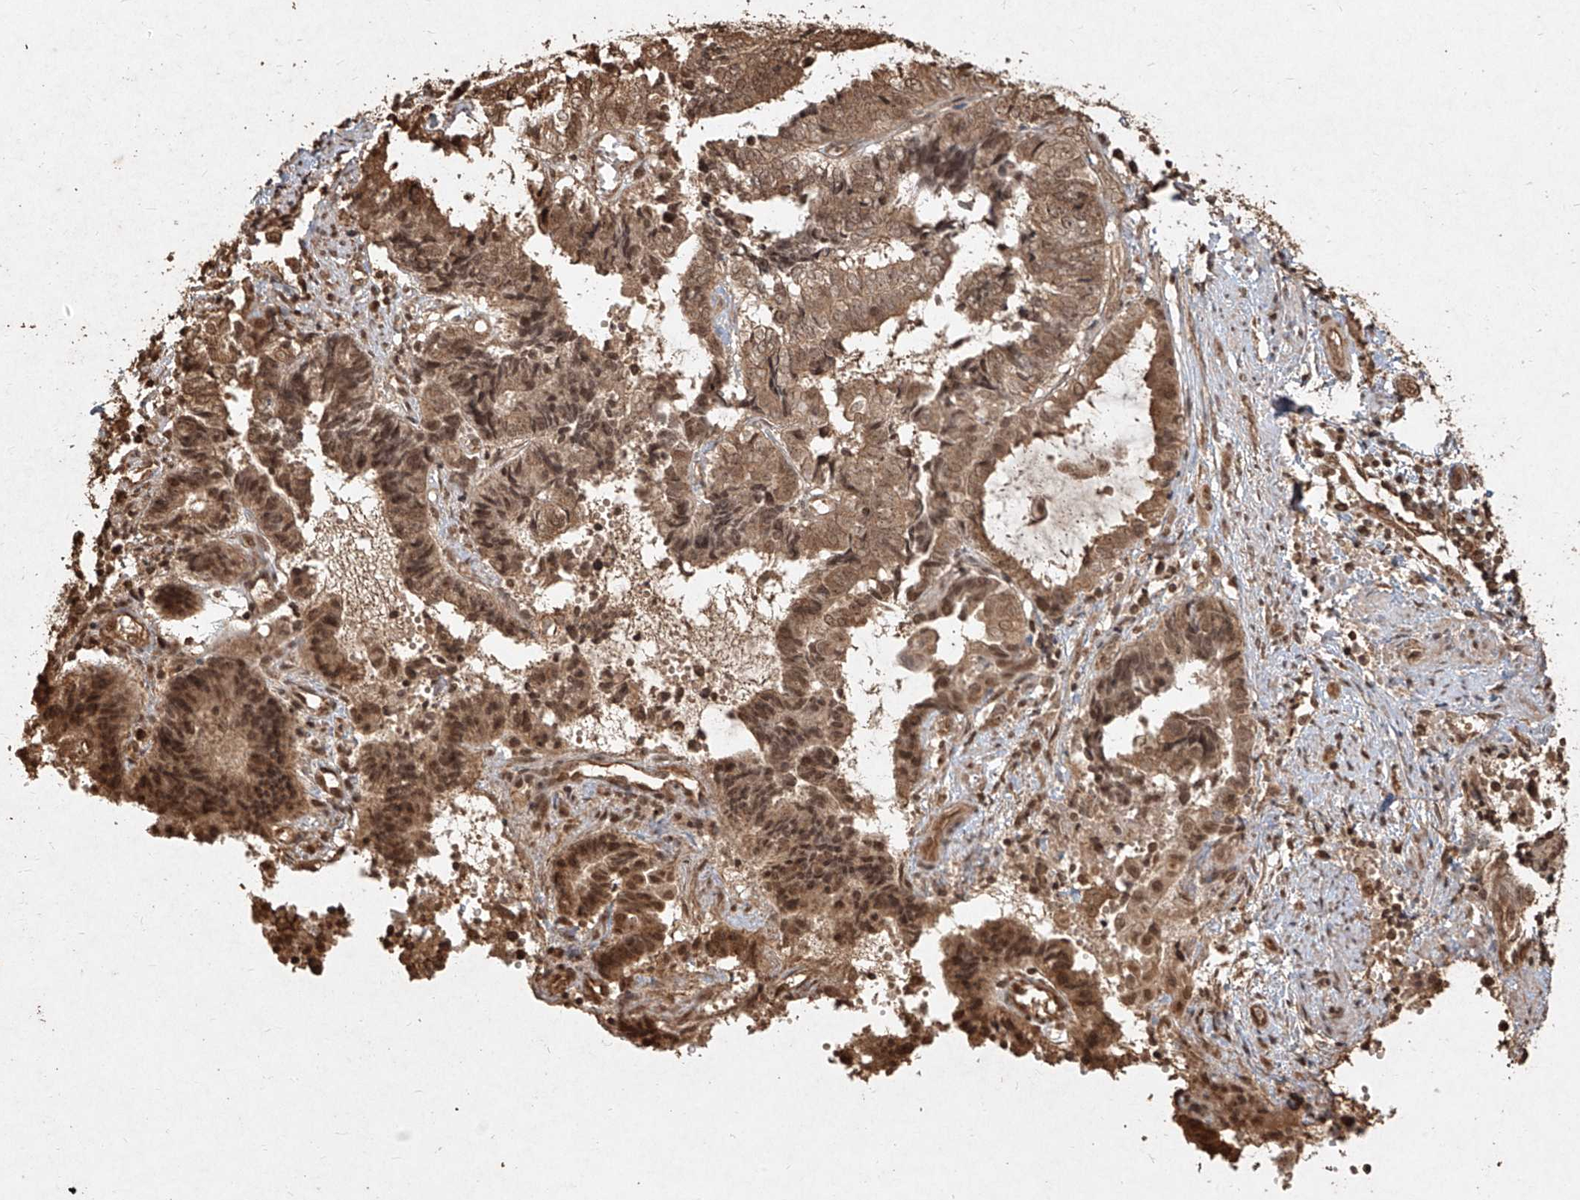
{"staining": {"intensity": "moderate", "quantity": ">75%", "location": "cytoplasmic/membranous,nuclear"}, "tissue": "endometrial cancer", "cell_type": "Tumor cells", "image_type": "cancer", "snomed": [{"axis": "morphology", "description": "Adenocarcinoma, NOS"}, {"axis": "topography", "description": "Uterus"}, {"axis": "topography", "description": "Endometrium"}], "caption": "Moderate cytoplasmic/membranous and nuclear protein positivity is present in approximately >75% of tumor cells in endometrial cancer.", "gene": "UBE2K", "patient": {"sex": "female", "age": 70}}